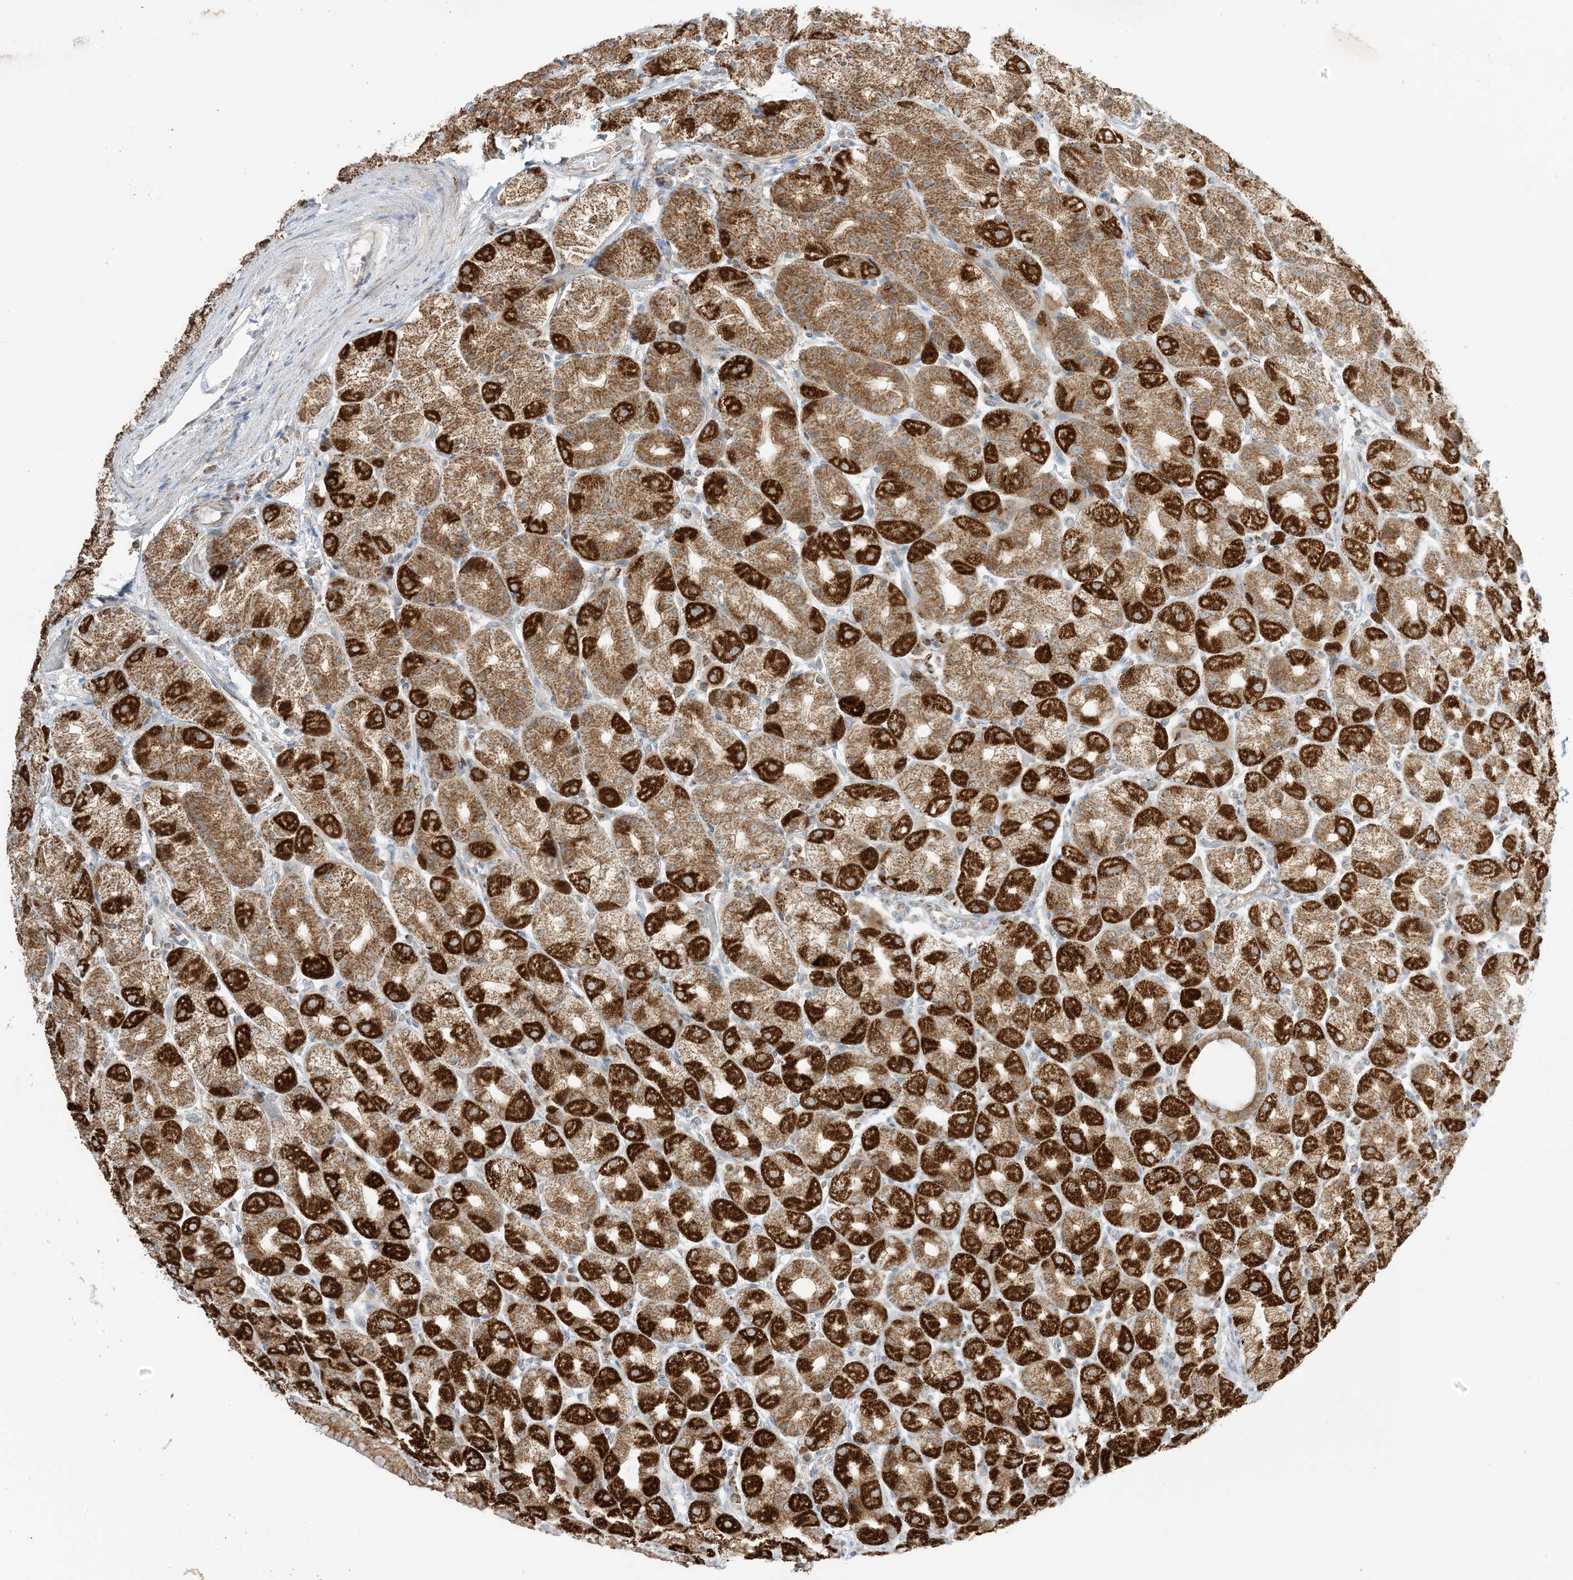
{"staining": {"intensity": "strong", "quantity": ">75%", "location": "cytoplasmic/membranous"}, "tissue": "stomach", "cell_type": "Glandular cells", "image_type": "normal", "snomed": [{"axis": "morphology", "description": "Normal tissue, NOS"}, {"axis": "topography", "description": "Stomach, upper"}], "caption": "Immunohistochemical staining of unremarkable stomach displays >75% levels of strong cytoplasmic/membranous protein positivity in approximately >75% of glandular cells. The staining was performed using DAB, with brown indicating positive protein expression. Nuclei are stained blue with hematoxylin.", "gene": "N4BP3", "patient": {"sex": "male", "age": 68}}